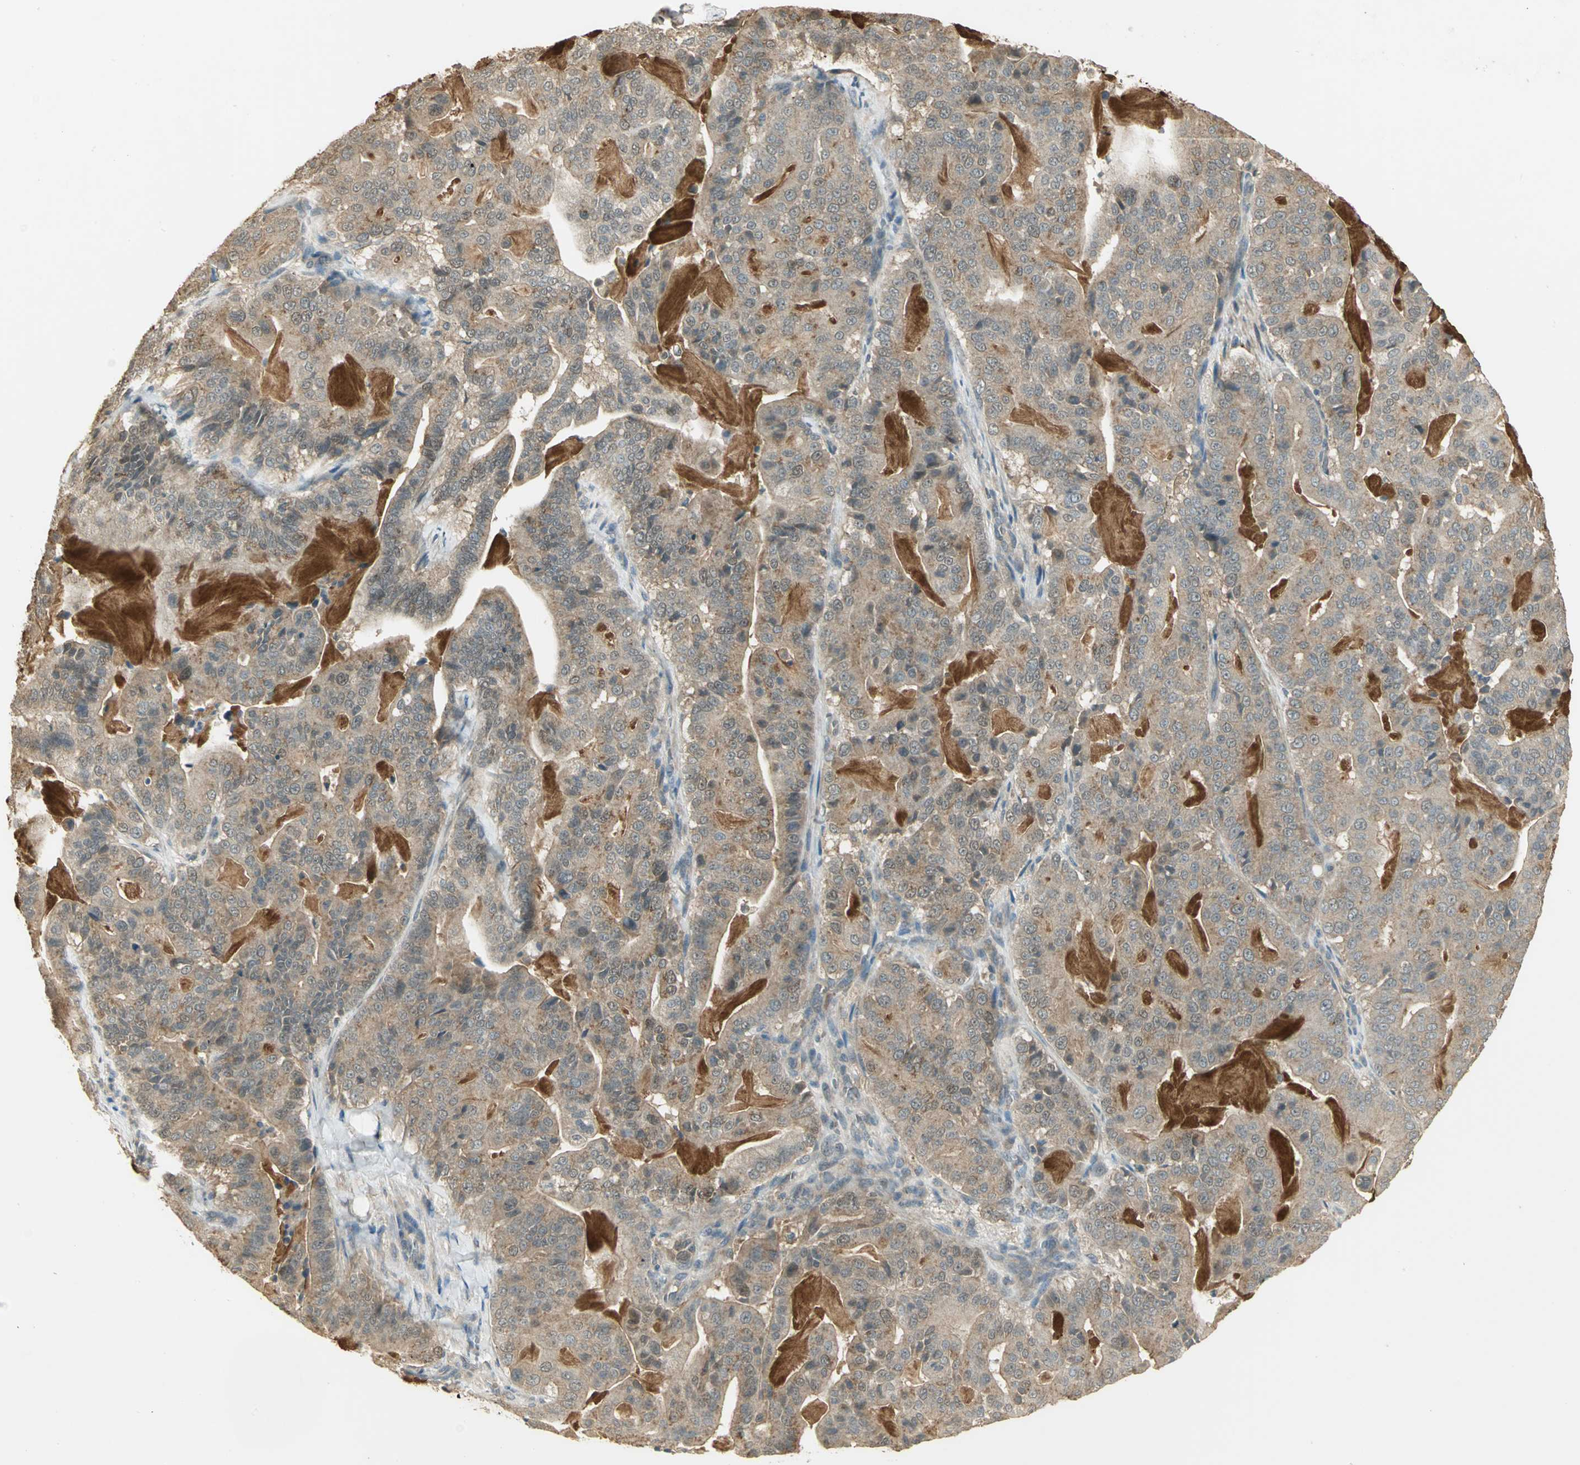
{"staining": {"intensity": "moderate", "quantity": ">75%", "location": "cytoplasmic/membranous"}, "tissue": "pancreatic cancer", "cell_type": "Tumor cells", "image_type": "cancer", "snomed": [{"axis": "morphology", "description": "Adenocarcinoma, NOS"}, {"axis": "topography", "description": "Pancreas"}], "caption": "An image of pancreatic cancer stained for a protein exhibits moderate cytoplasmic/membranous brown staining in tumor cells.", "gene": "KEAP1", "patient": {"sex": "male", "age": 63}}